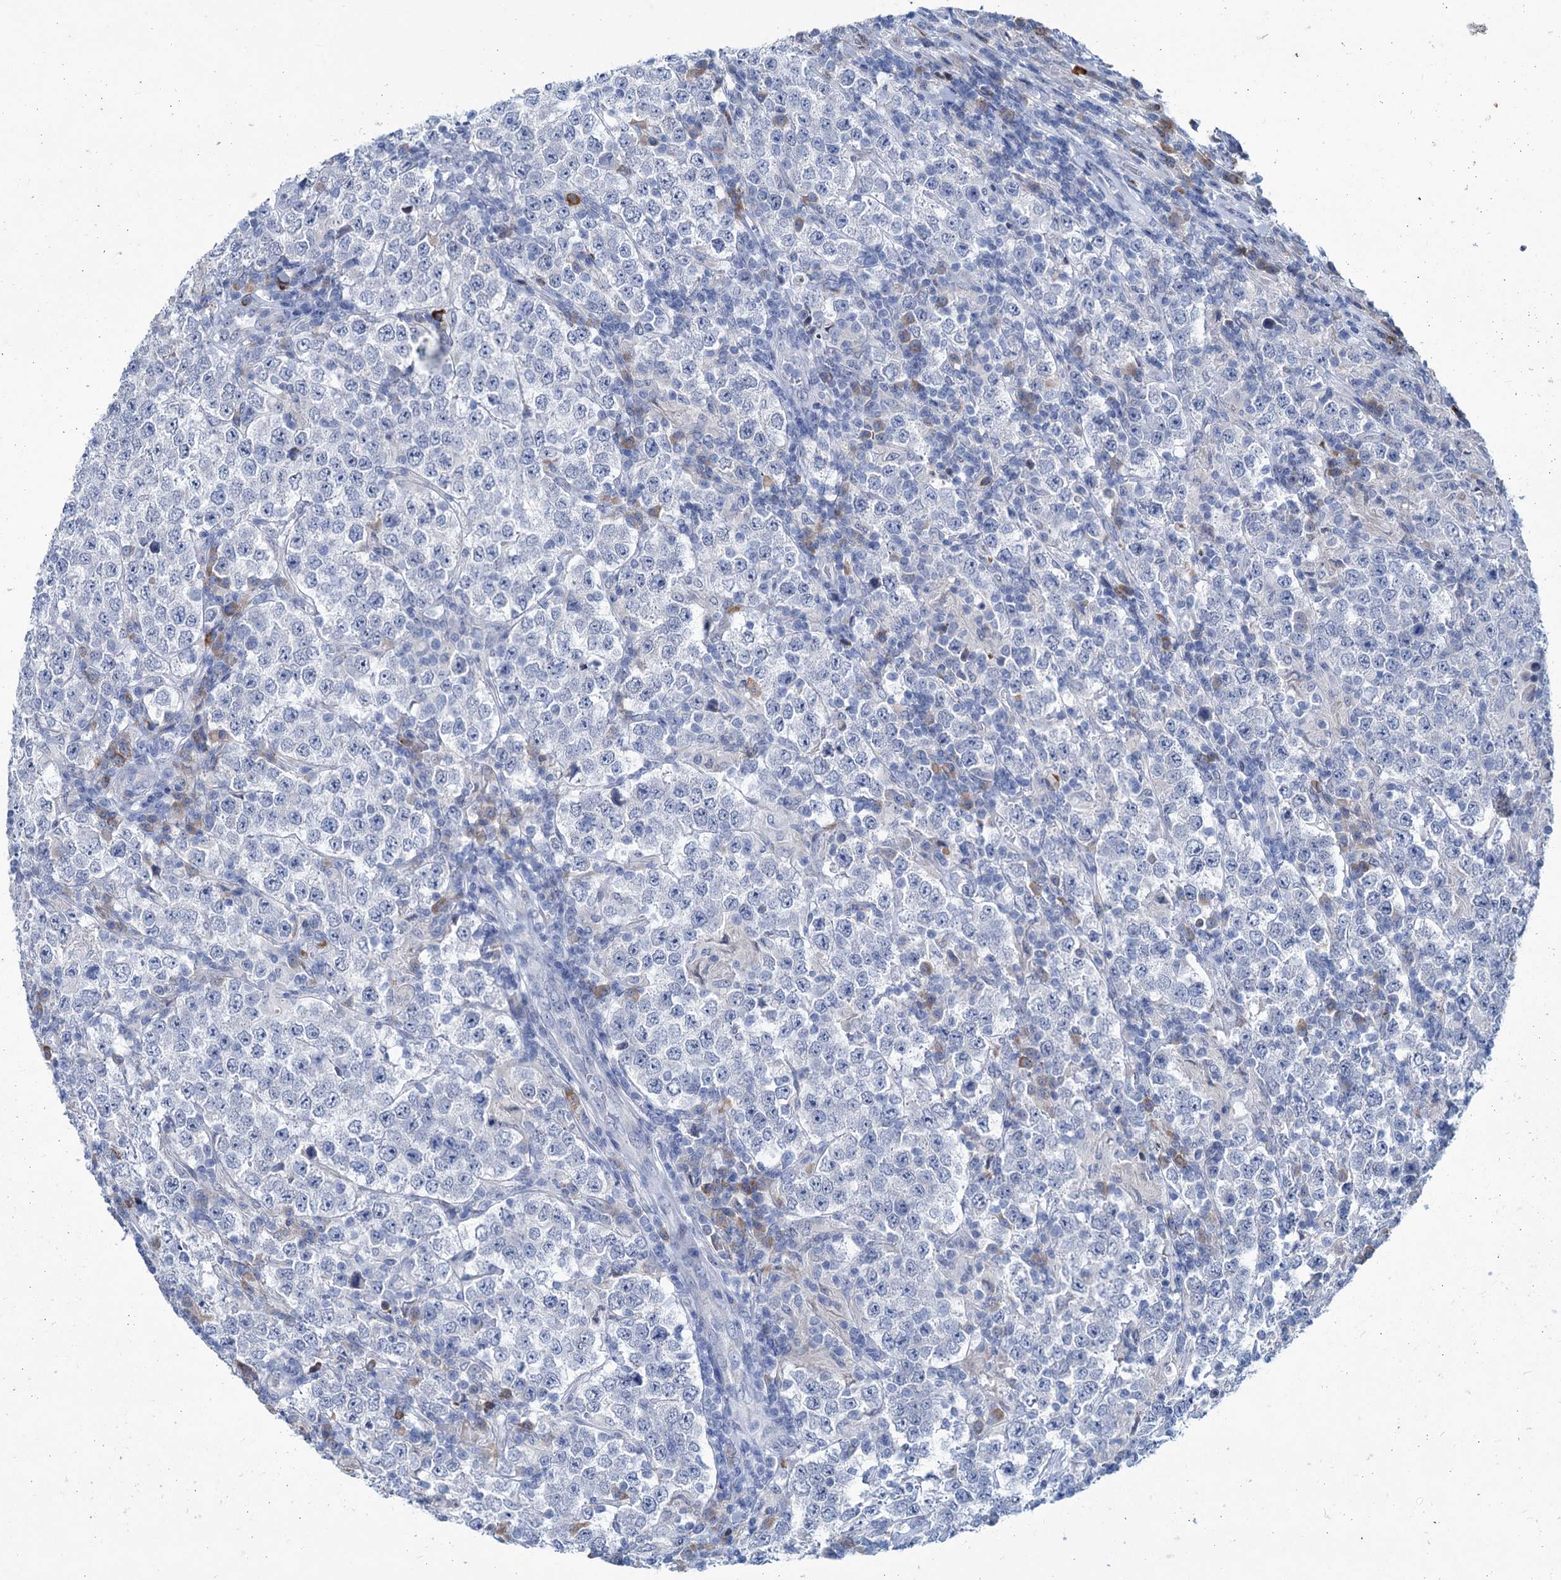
{"staining": {"intensity": "negative", "quantity": "none", "location": "none"}, "tissue": "testis cancer", "cell_type": "Tumor cells", "image_type": "cancer", "snomed": [{"axis": "morphology", "description": "Normal tissue, NOS"}, {"axis": "morphology", "description": "Urothelial carcinoma, High grade"}, {"axis": "morphology", "description": "Seminoma, NOS"}, {"axis": "morphology", "description": "Carcinoma, Embryonal, NOS"}, {"axis": "topography", "description": "Urinary bladder"}, {"axis": "topography", "description": "Testis"}], "caption": "A micrograph of human testis cancer (seminoma) is negative for staining in tumor cells.", "gene": "NEU3", "patient": {"sex": "male", "age": 41}}